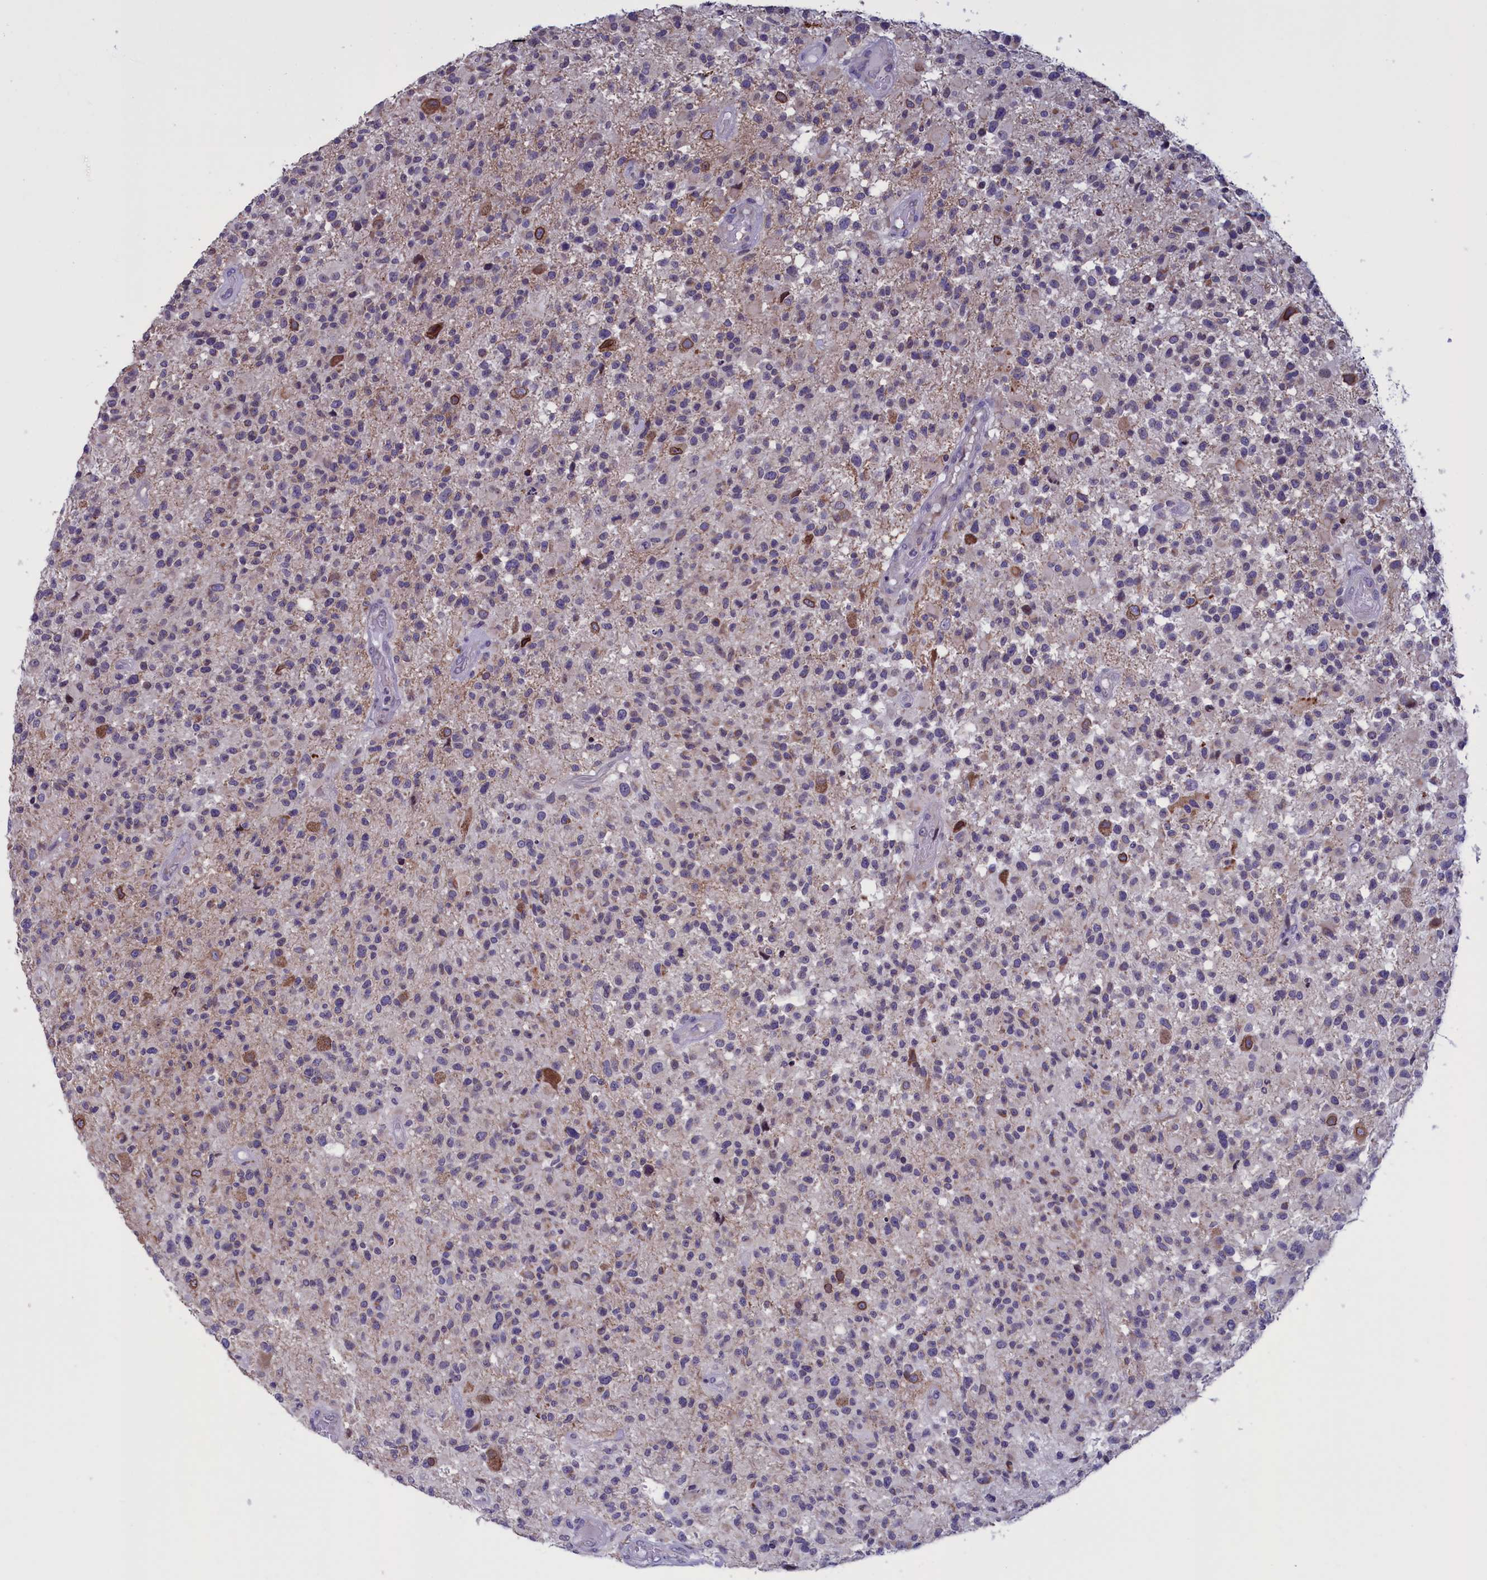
{"staining": {"intensity": "weak", "quantity": "<25%", "location": "cytoplasmic/membranous"}, "tissue": "glioma", "cell_type": "Tumor cells", "image_type": "cancer", "snomed": [{"axis": "morphology", "description": "Glioma, malignant, High grade"}, {"axis": "morphology", "description": "Glioblastoma, NOS"}, {"axis": "topography", "description": "Brain"}], "caption": "Immunohistochemistry (IHC) of glioma shows no staining in tumor cells.", "gene": "PARS2", "patient": {"sex": "male", "age": 60}}